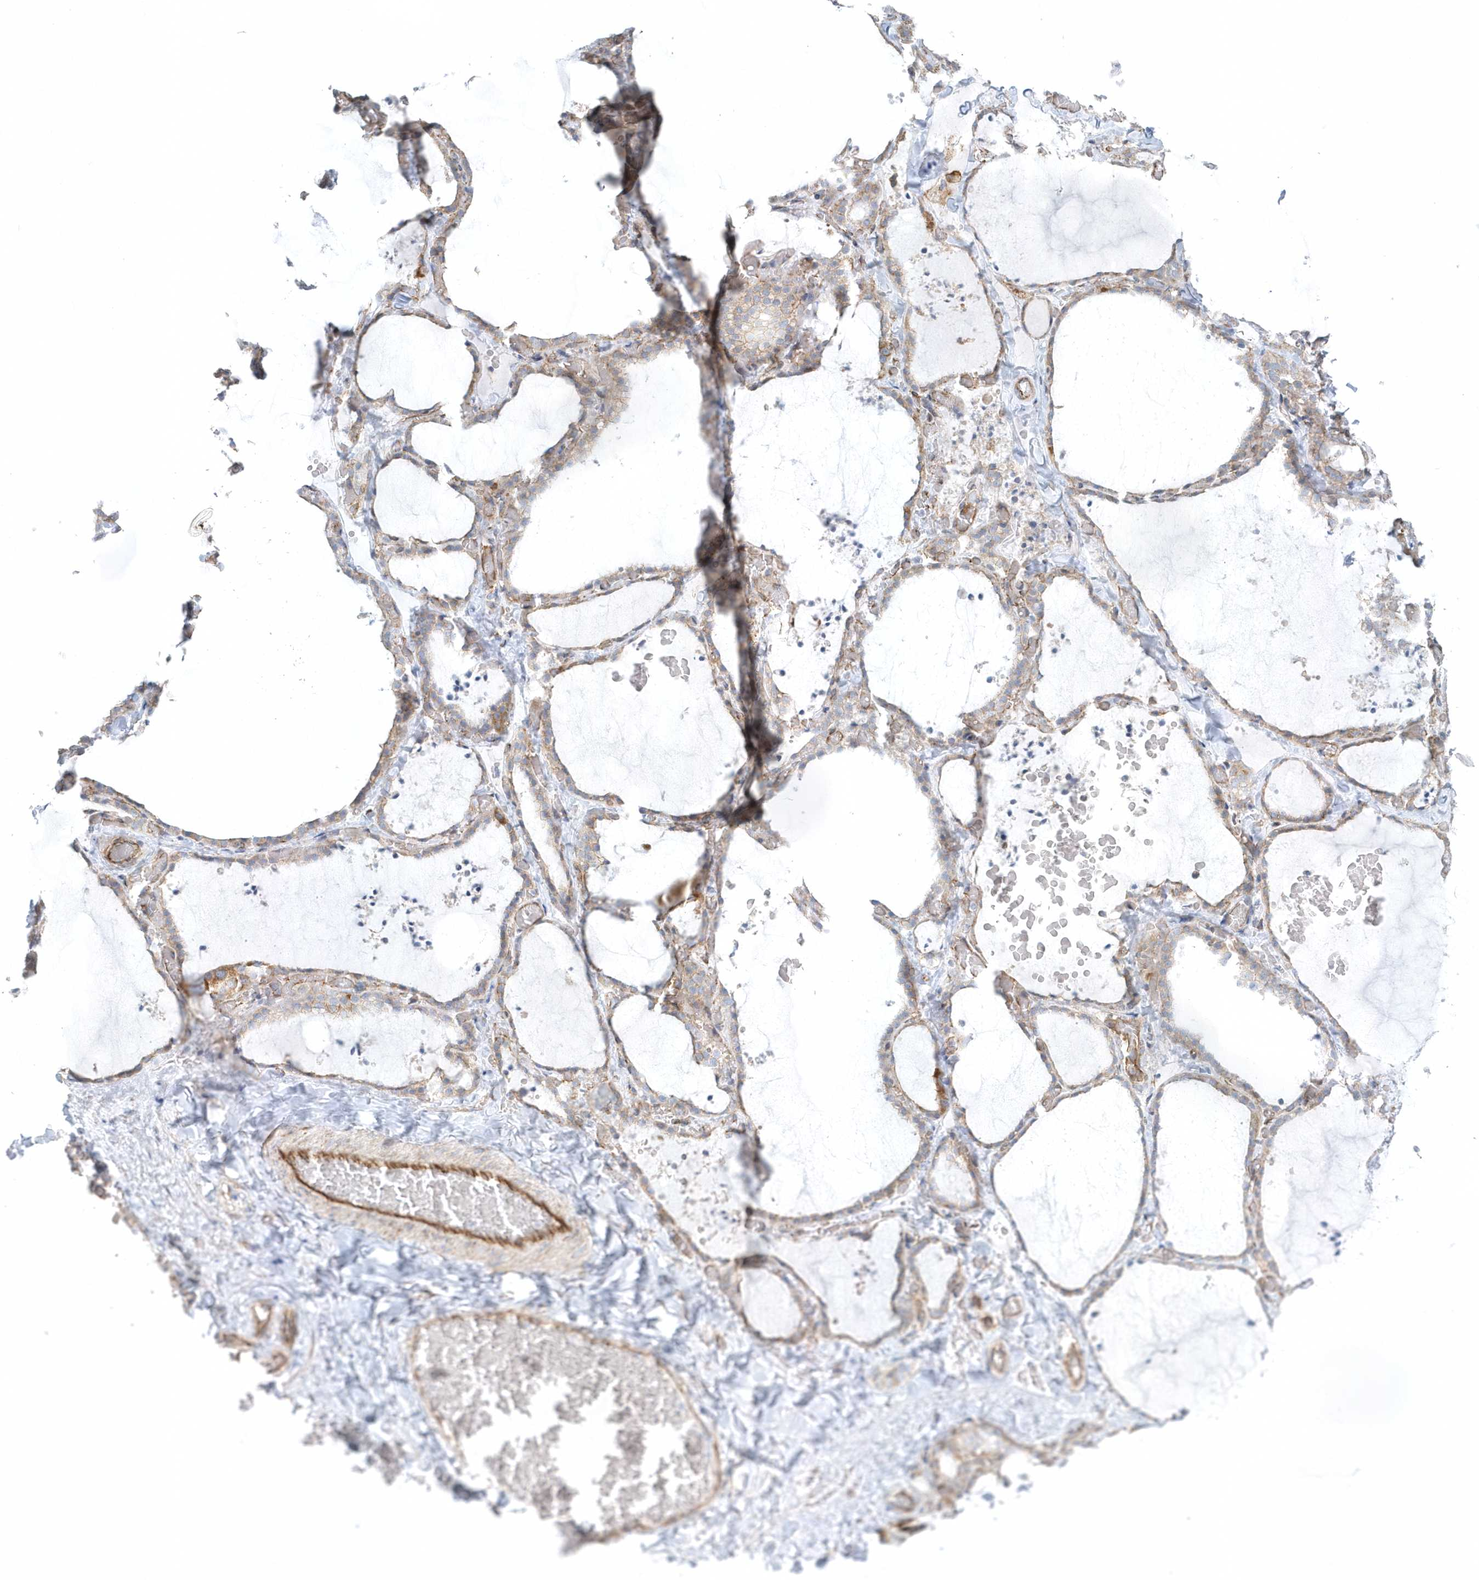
{"staining": {"intensity": "weak", "quantity": "25%-75%", "location": "cytoplasmic/membranous"}, "tissue": "thyroid gland", "cell_type": "Glandular cells", "image_type": "normal", "snomed": [{"axis": "morphology", "description": "Normal tissue, NOS"}, {"axis": "topography", "description": "Thyroid gland"}], "caption": "An immunohistochemistry photomicrograph of normal tissue is shown. Protein staining in brown highlights weak cytoplasmic/membranous positivity in thyroid gland within glandular cells. The staining was performed using DAB (3,3'-diaminobenzidine) to visualize the protein expression in brown, while the nuclei were stained in blue with hematoxylin (Magnification: 20x).", "gene": "GPR152", "patient": {"sex": "female", "age": 22}}